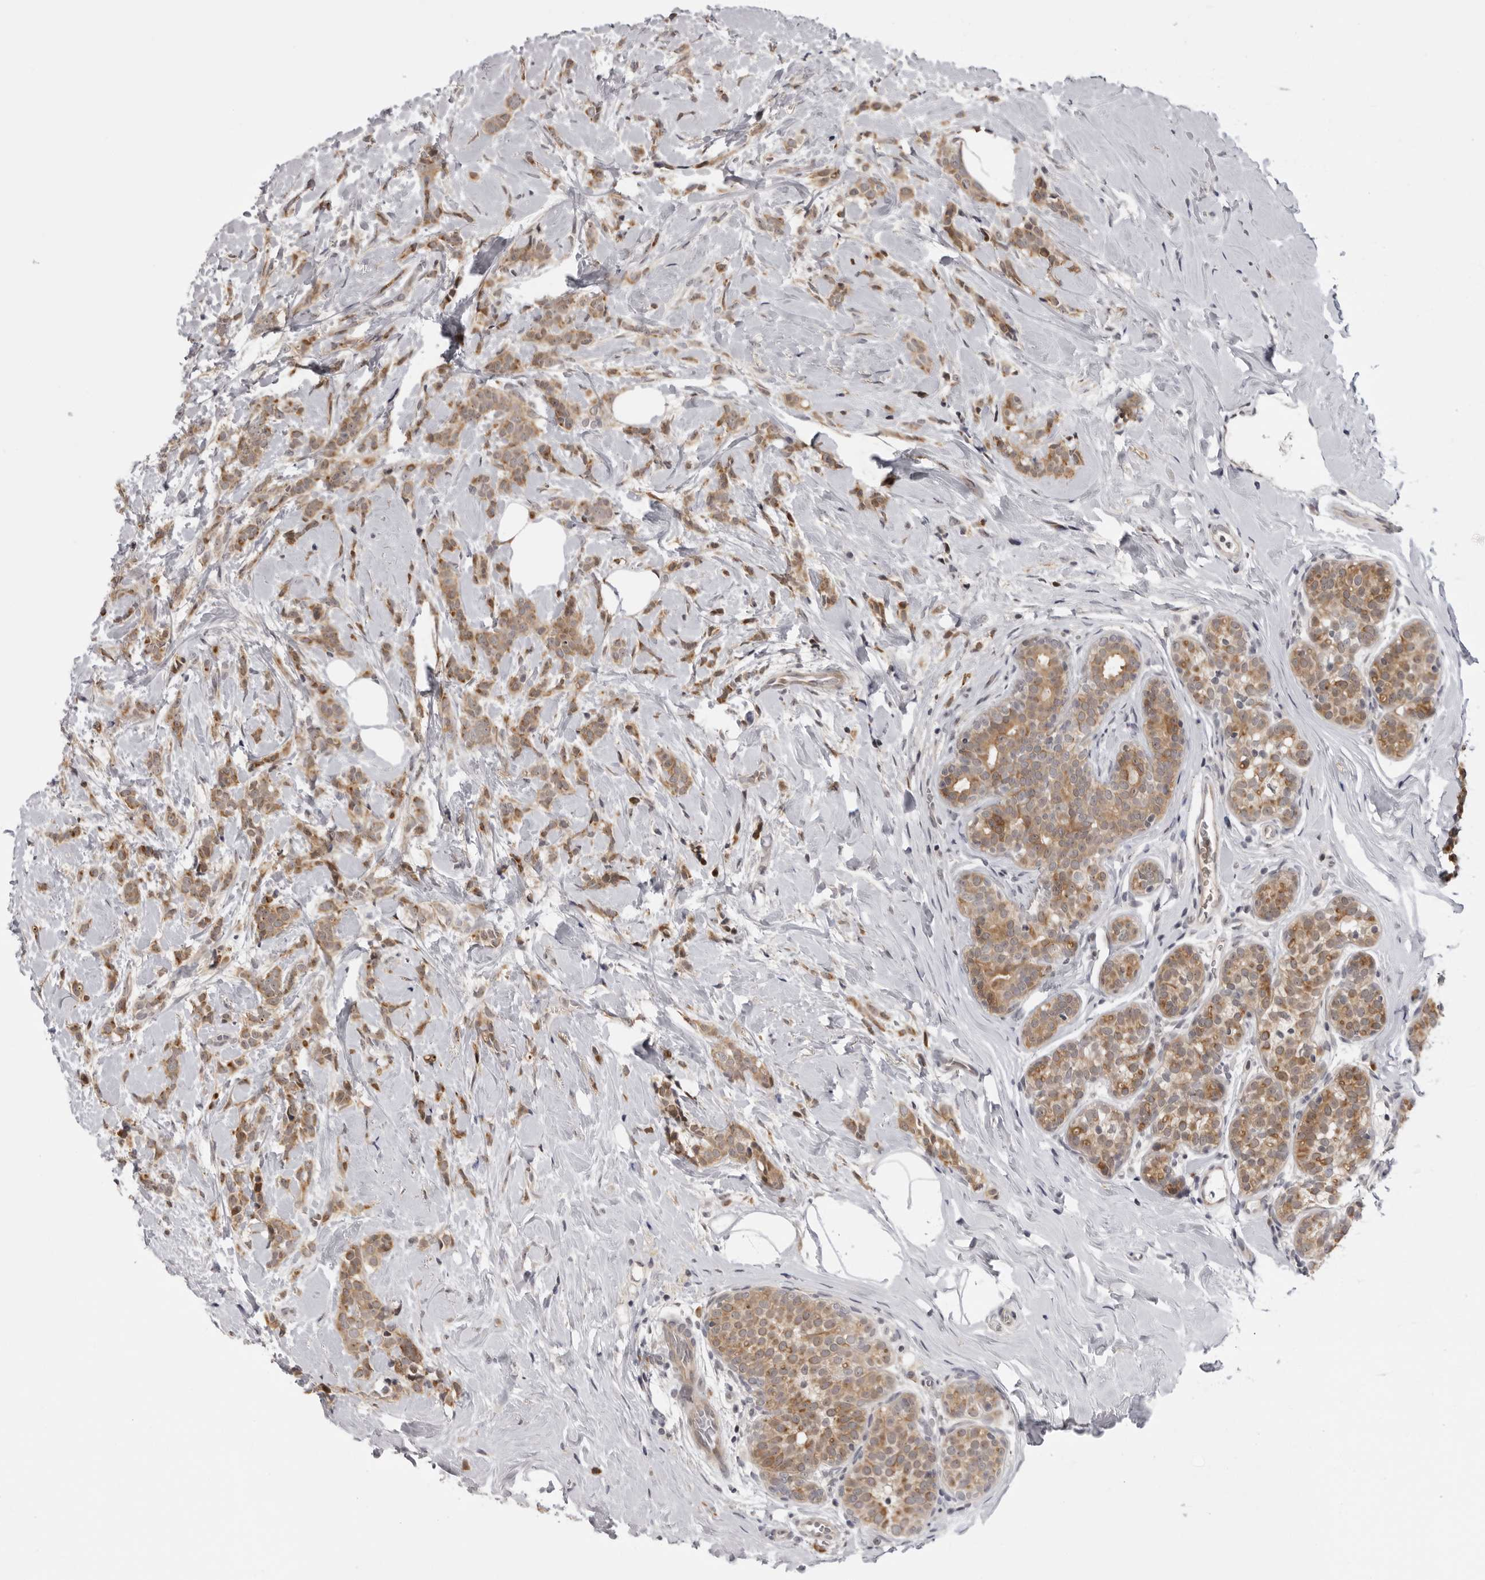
{"staining": {"intensity": "moderate", "quantity": ">75%", "location": "cytoplasmic/membranous"}, "tissue": "breast cancer", "cell_type": "Tumor cells", "image_type": "cancer", "snomed": [{"axis": "morphology", "description": "Lobular carcinoma, in situ"}, {"axis": "morphology", "description": "Lobular carcinoma"}, {"axis": "topography", "description": "Breast"}], "caption": "Moderate cytoplasmic/membranous positivity is seen in approximately >75% of tumor cells in breast lobular carcinoma in situ. (DAB IHC, brown staining for protein, blue staining for nuclei).", "gene": "ALPK2", "patient": {"sex": "female", "age": 41}}